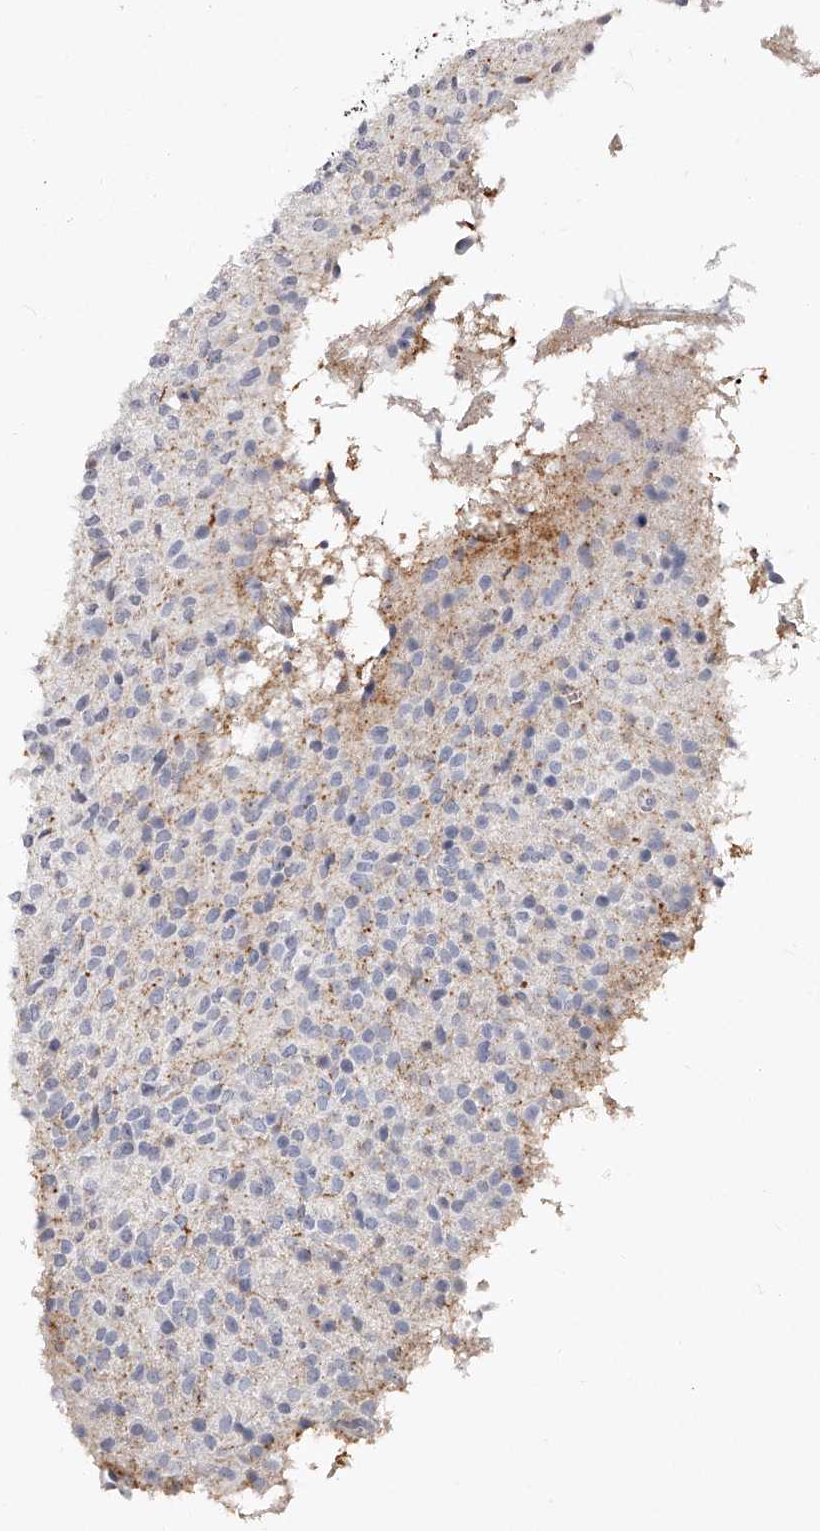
{"staining": {"intensity": "negative", "quantity": "none", "location": "none"}, "tissue": "glioma", "cell_type": "Tumor cells", "image_type": "cancer", "snomed": [{"axis": "morphology", "description": "Glioma, malignant, High grade"}, {"axis": "topography", "description": "Brain"}], "caption": "DAB immunohistochemical staining of human glioma reveals no significant expression in tumor cells.", "gene": "PACSIN1", "patient": {"sex": "male", "age": 34}}